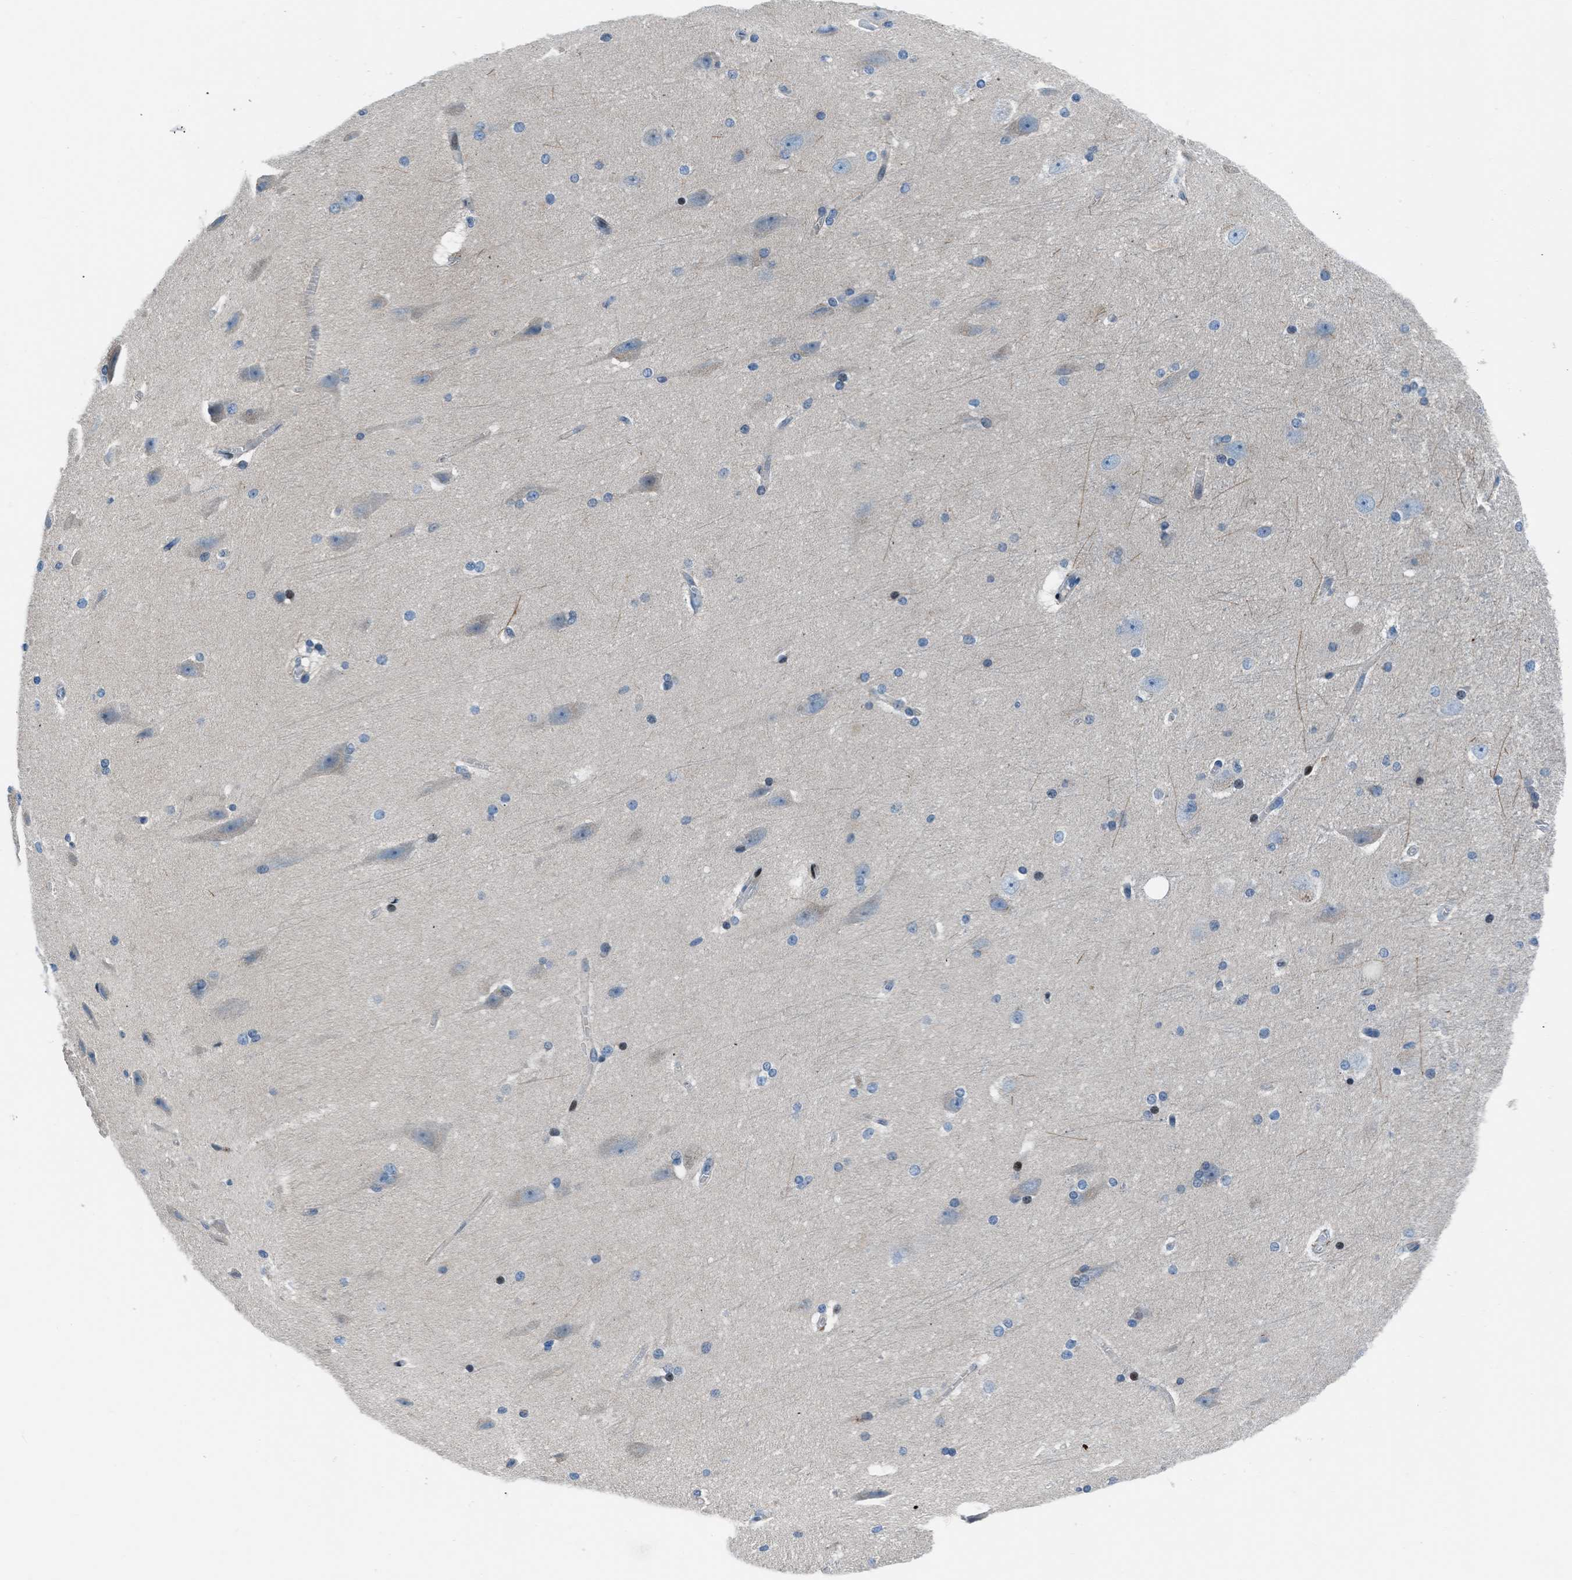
{"staining": {"intensity": "weak", "quantity": "25%-75%", "location": "nuclear"}, "tissue": "cerebral cortex", "cell_type": "Endothelial cells", "image_type": "normal", "snomed": [{"axis": "morphology", "description": "Normal tissue, NOS"}, {"axis": "topography", "description": "Cerebral cortex"}, {"axis": "topography", "description": "Hippocampus"}], "caption": "A brown stain shows weak nuclear staining of a protein in endothelial cells of unremarkable cerebral cortex. (DAB (3,3'-diaminobenzidine) = brown stain, brightfield microscopy at high magnification).", "gene": "SLC38A6", "patient": {"sex": "female", "age": 19}}